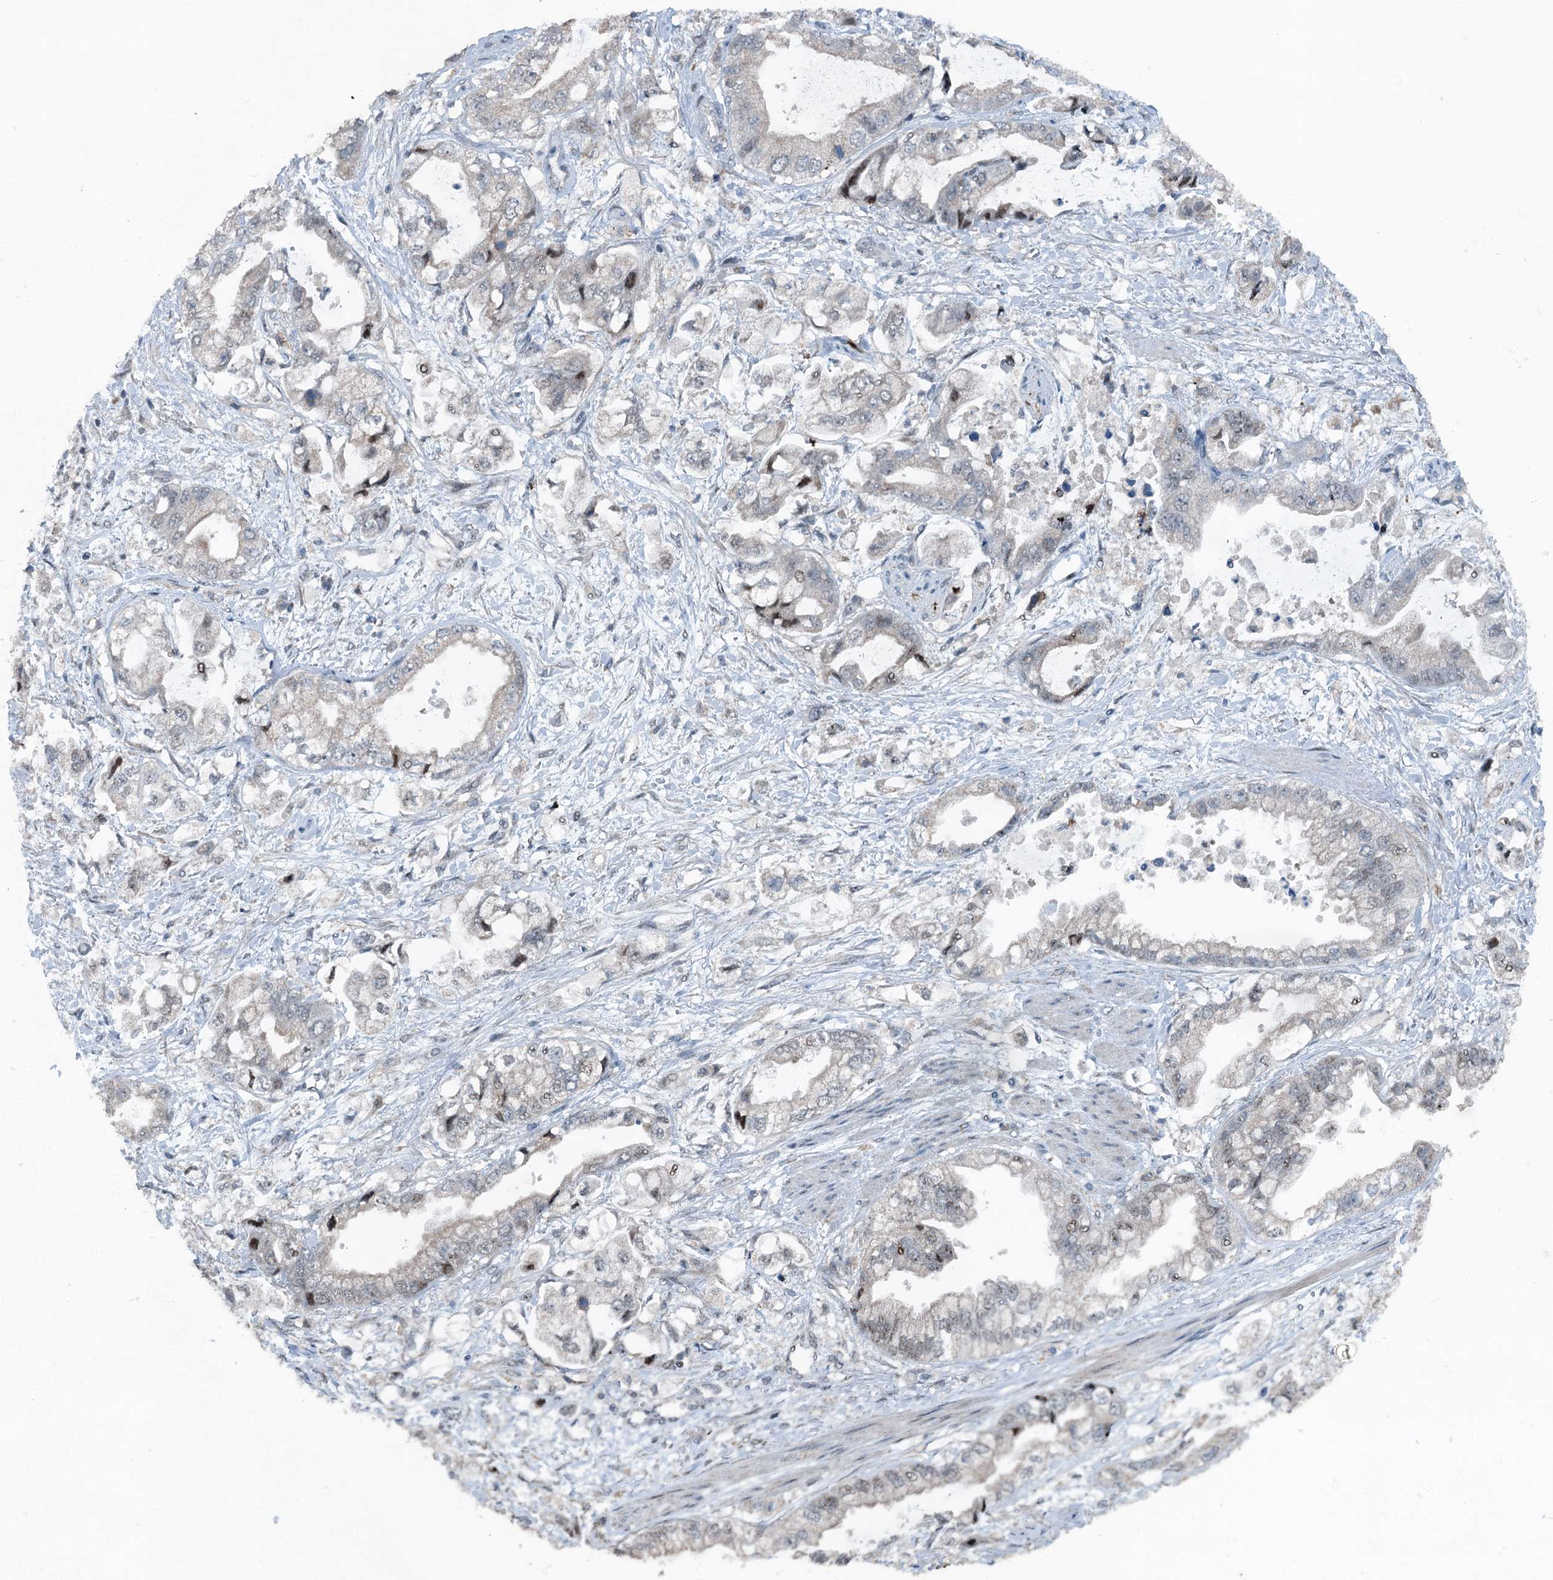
{"staining": {"intensity": "weak", "quantity": "<25%", "location": "nuclear"}, "tissue": "stomach cancer", "cell_type": "Tumor cells", "image_type": "cancer", "snomed": [{"axis": "morphology", "description": "Adenocarcinoma, NOS"}, {"axis": "topography", "description": "Stomach"}], "caption": "This is an immunohistochemistry (IHC) histopathology image of stomach adenocarcinoma. There is no positivity in tumor cells.", "gene": "BMERB1", "patient": {"sex": "male", "age": 62}}